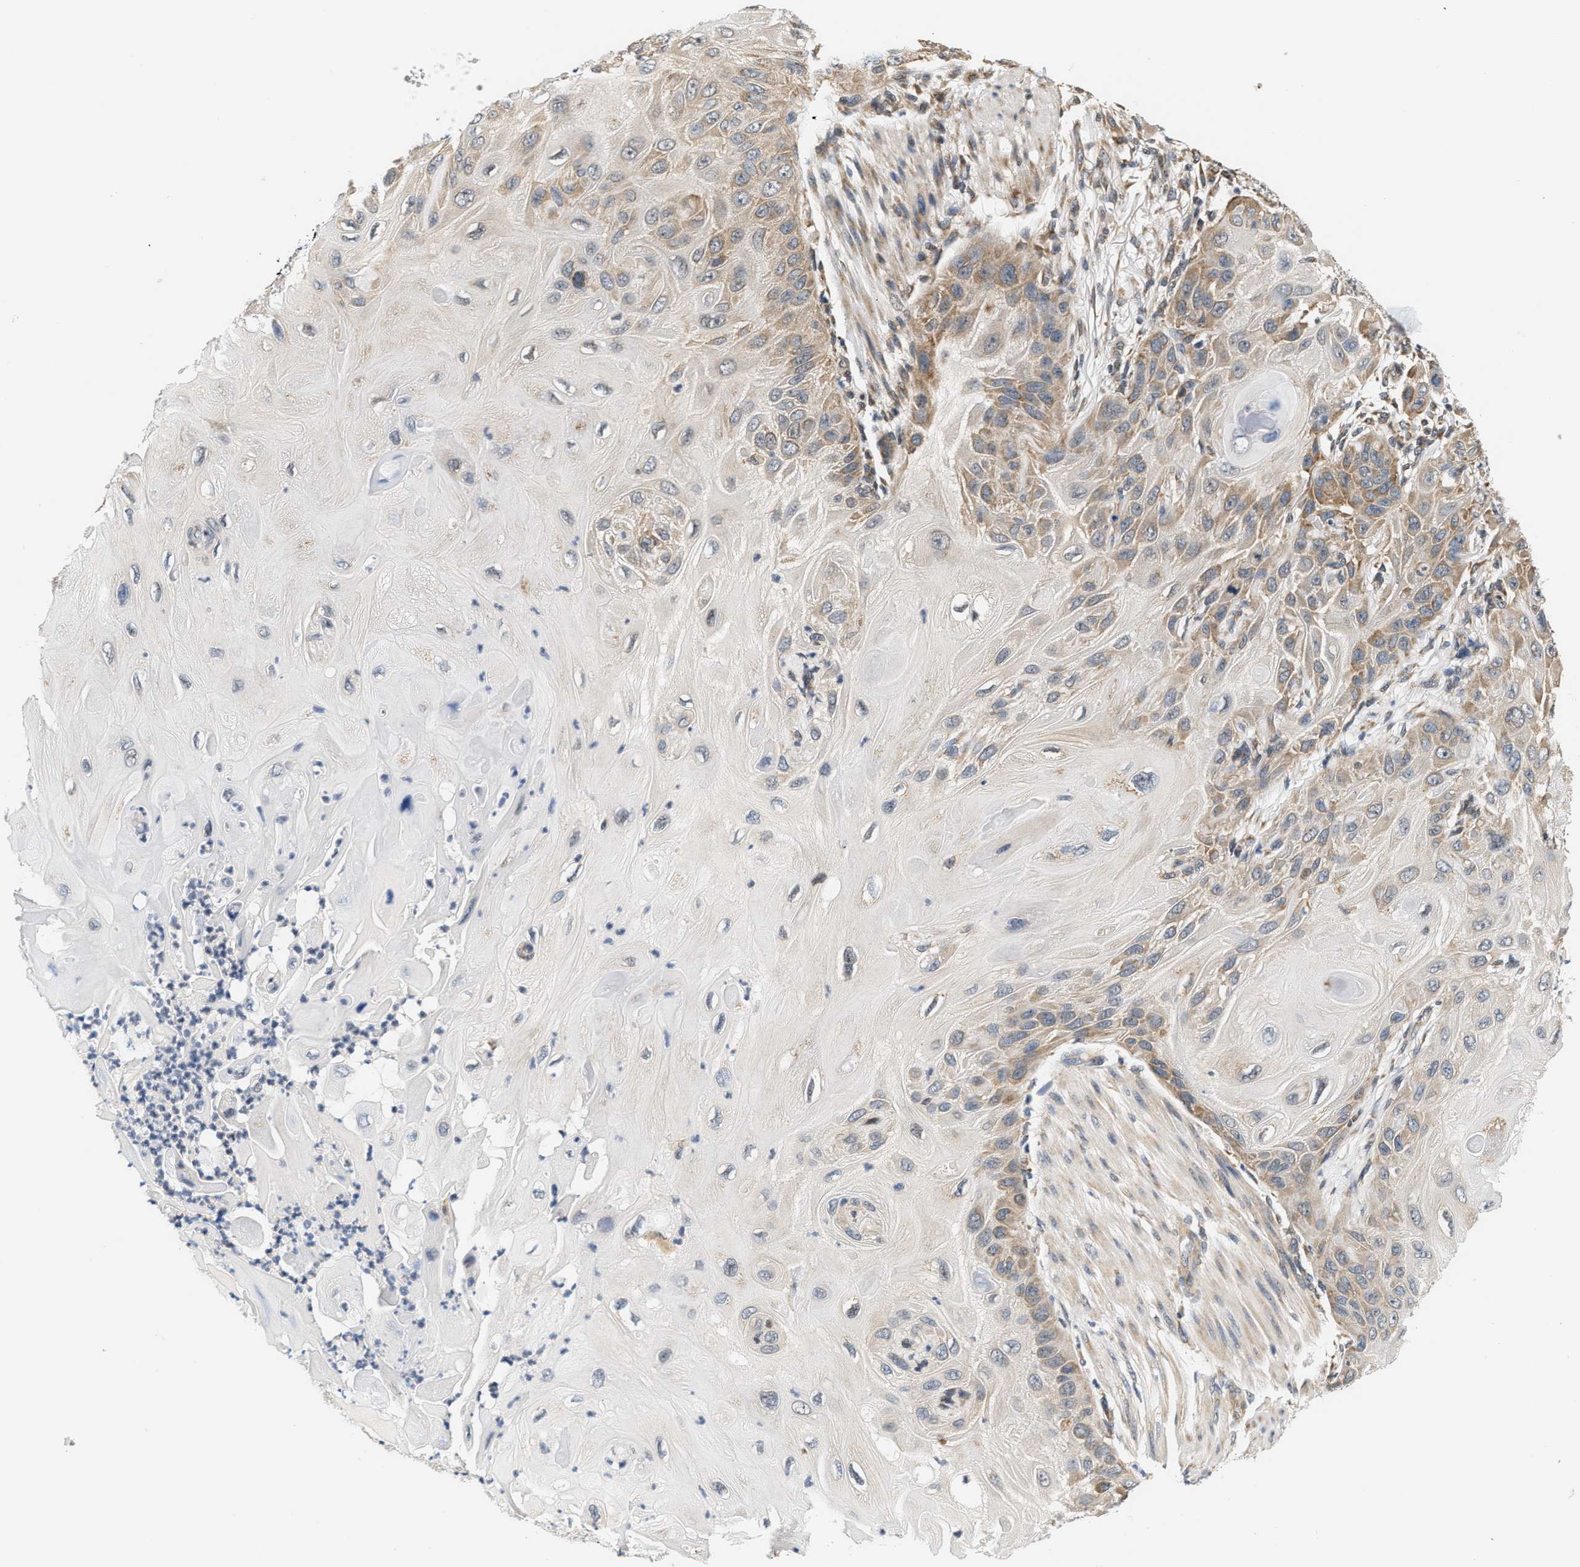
{"staining": {"intensity": "moderate", "quantity": "25%-75%", "location": "cytoplasmic/membranous"}, "tissue": "skin cancer", "cell_type": "Tumor cells", "image_type": "cancer", "snomed": [{"axis": "morphology", "description": "Squamous cell carcinoma, NOS"}, {"axis": "topography", "description": "Skin"}], "caption": "Brown immunohistochemical staining in skin cancer (squamous cell carcinoma) demonstrates moderate cytoplasmic/membranous expression in about 25%-75% of tumor cells.", "gene": "GIGYF1", "patient": {"sex": "female", "age": 77}}